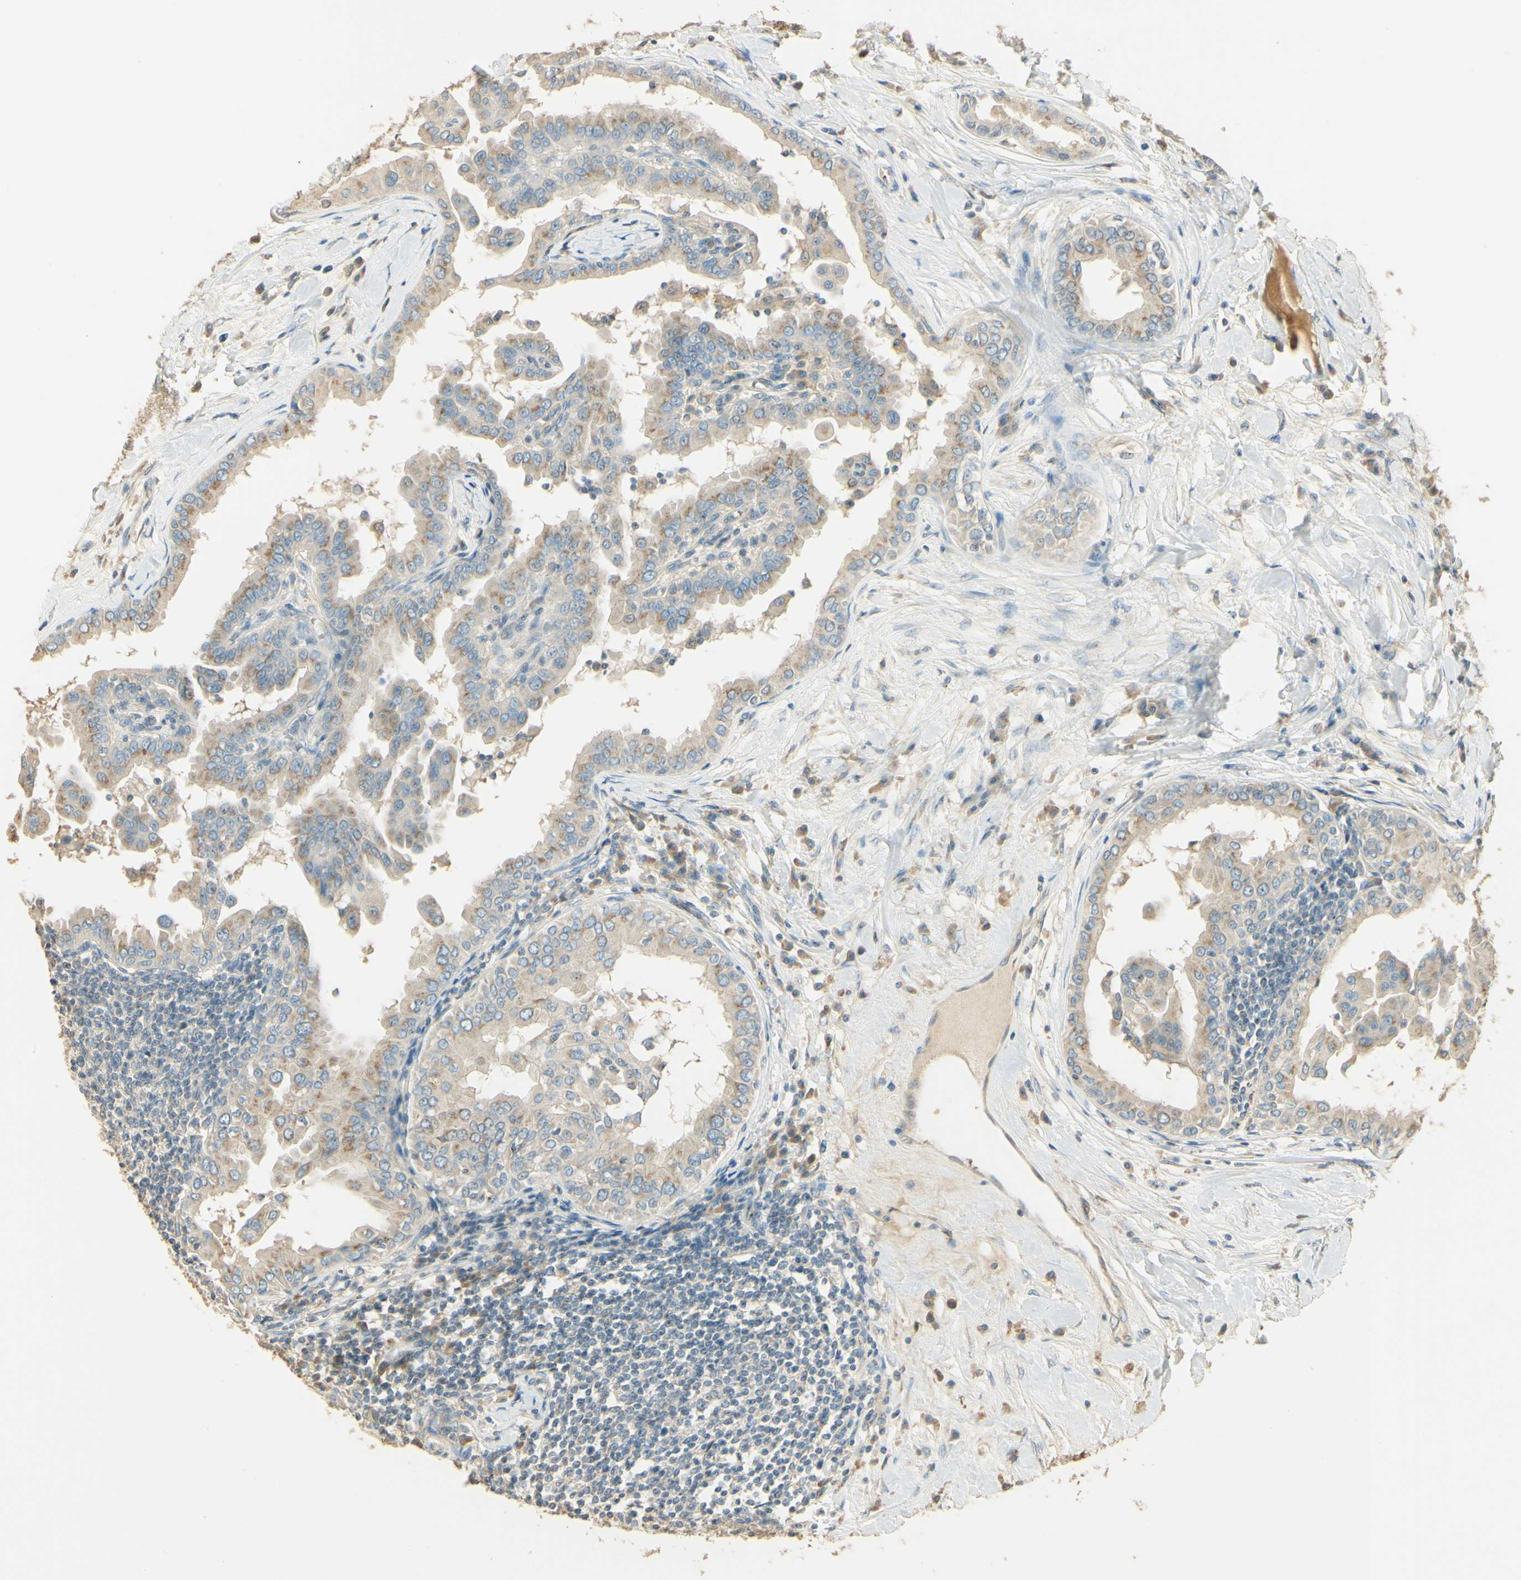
{"staining": {"intensity": "weak", "quantity": "25%-75%", "location": "cytoplasmic/membranous"}, "tissue": "thyroid cancer", "cell_type": "Tumor cells", "image_type": "cancer", "snomed": [{"axis": "morphology", "description": "Papillary adenocarcinoma, NOS"}, {"axis": "topography", "description": "Thyroid gland"}], "caption": "Immunohistochemical staining of human thyroid papillary adenocarcinoma exhibits low levels of weak cytoplasmic/membranous protein positivity in about 25%-75% of tumor cells. Nuclei are stained in blue.", "gene": "UXS1", "patient": {"sex": "male", "age": 33}}